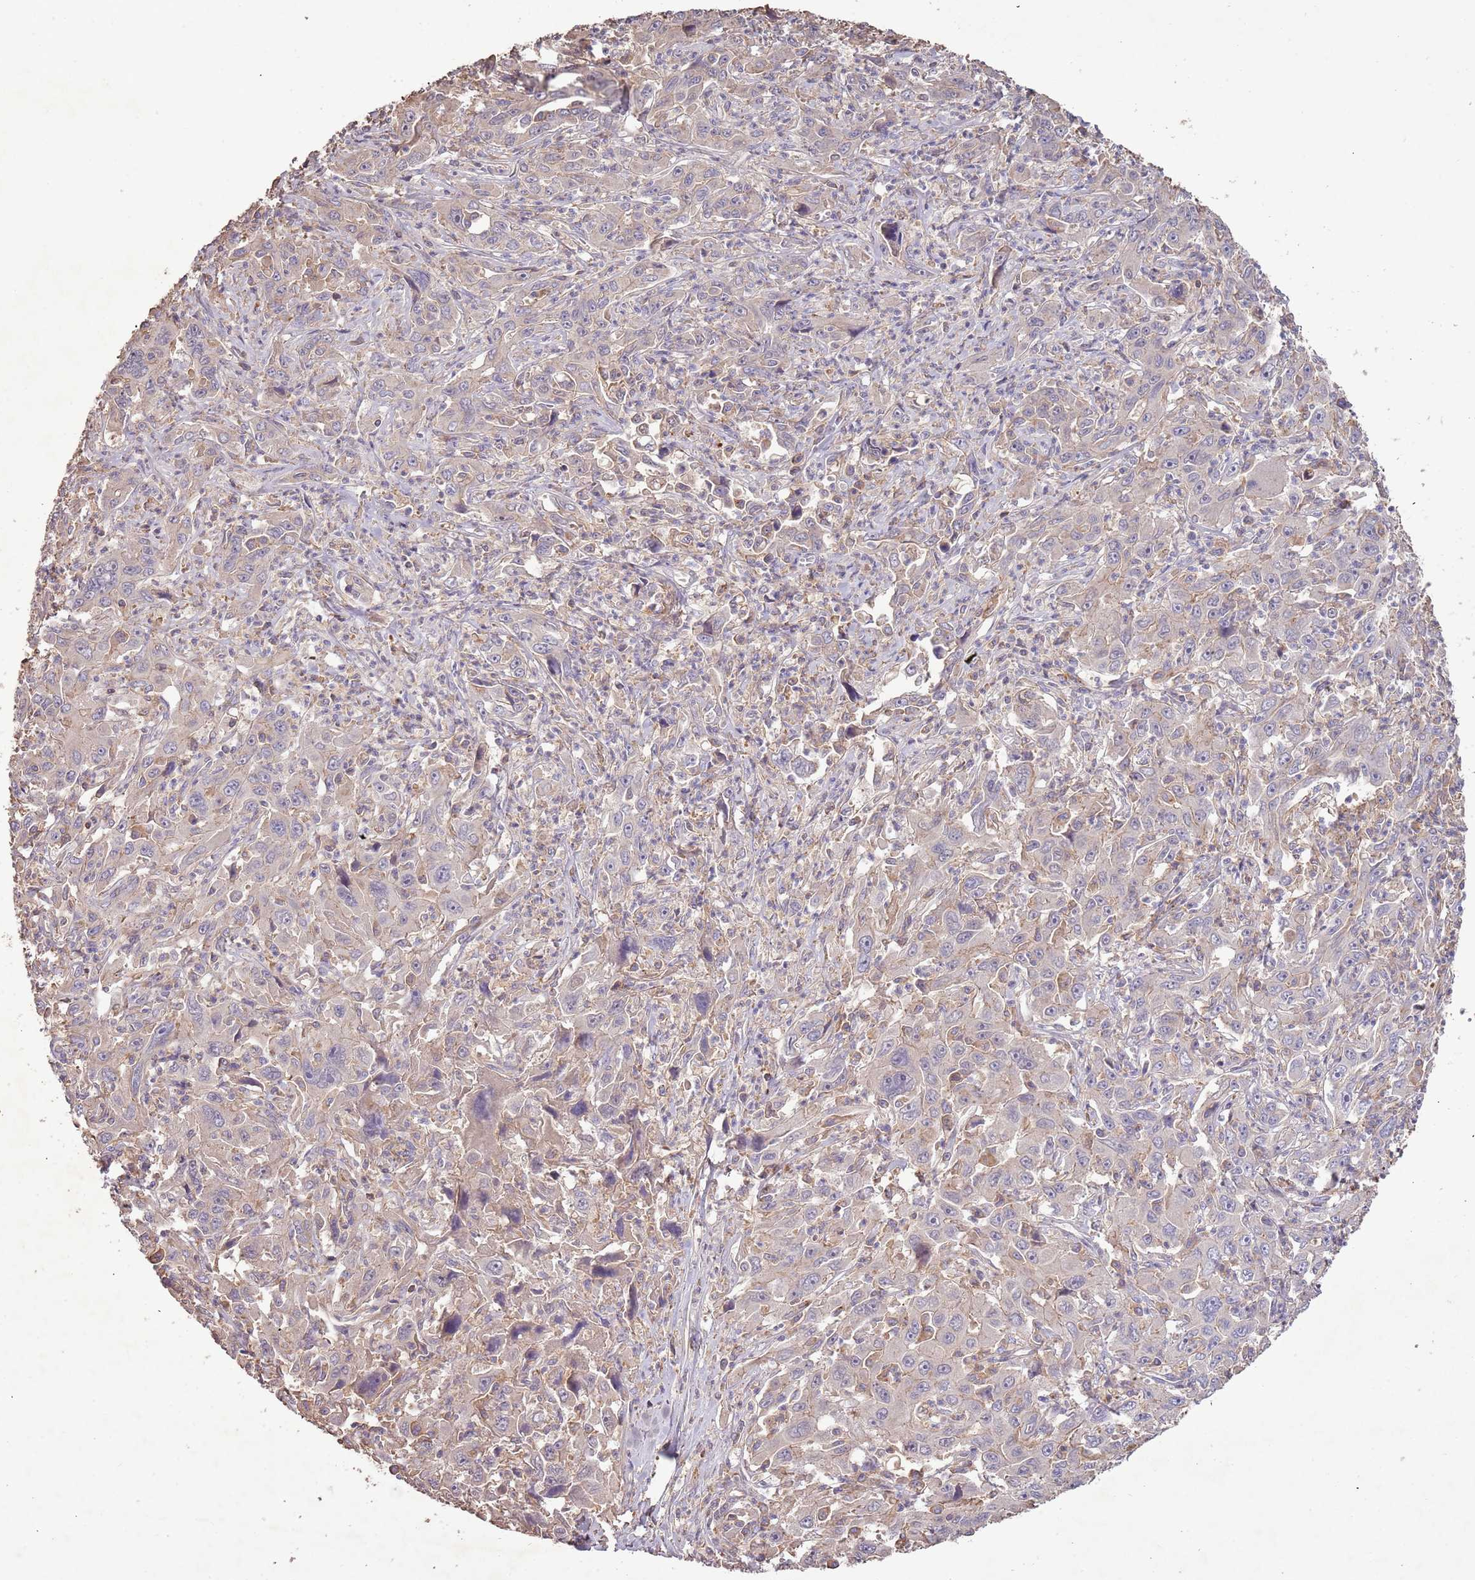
{"staining": {"intensity": "negative", "quantity": "none", "location": "none"}, "tissue": "liver cancer", "cell_type": "Tumor cells", "image_type": "cancer", "snomed": [{"axis": "morphology", "description": "Carcinoma, Hepatocellular, NOS"}, {"axis": "topography", "description": "Liver"}], "caption": "The immunohistochemistry photomicrograph has no significant expression in tumor cells of liver cancer (hepatocellular carcinoma) tissue.", "gene": "FECH", "patient": {"sex": "male", "age": 63}}